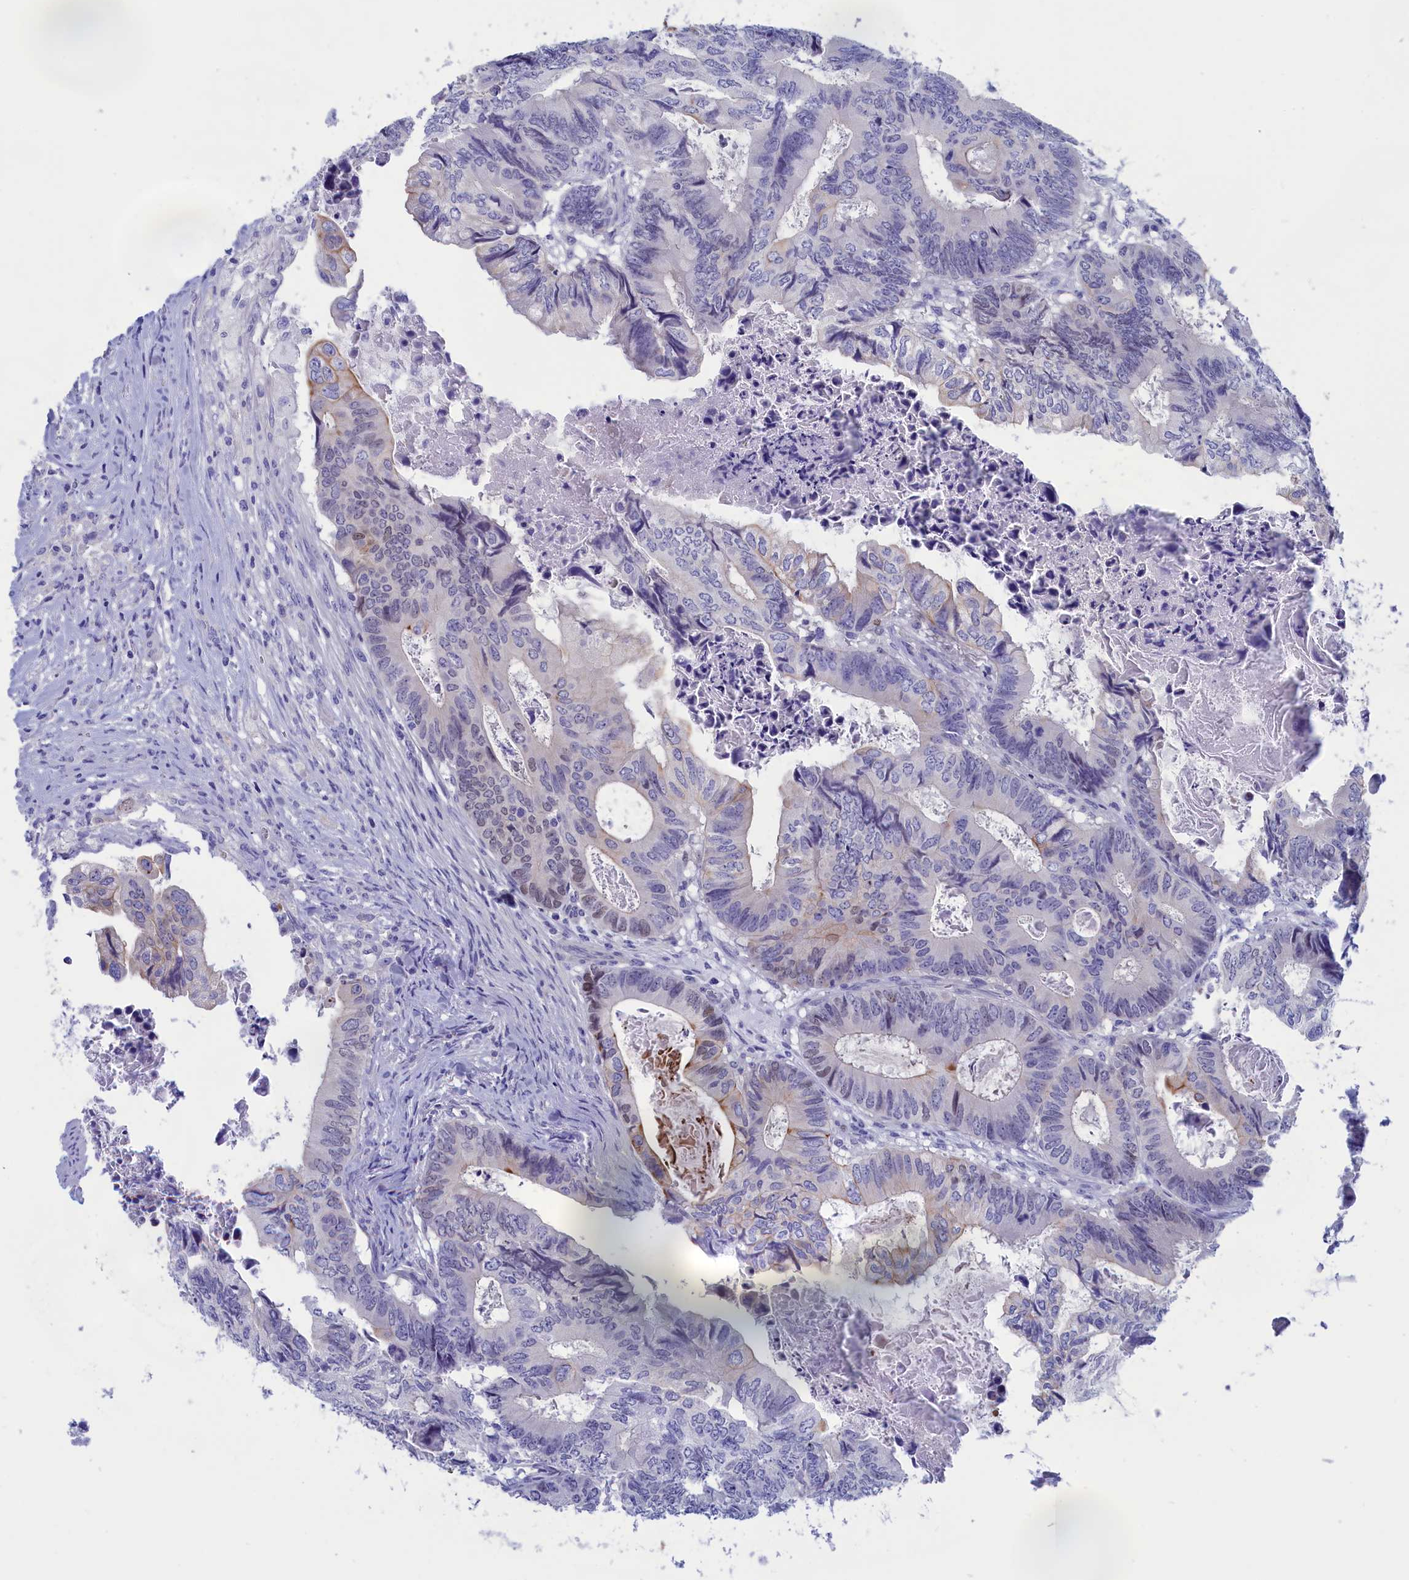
{"staining": {"intensity": "negative", "quantity": "none", "location": "none"}, "tissue": "colorectal cancer", "cell_type": "Tumor cells", "image_type": "cancer", "snomed": [{"axis": "morphology", "description": "Adenocarcinoma, NOS"}, {"axis": "topography", "description": "Colon"}], "caption": "Immunohistochemical staining of human colorectal cancer (adenocarcinoma) reveals no significant staining in tumor cells. The staining is performed using DAB (3,3'-diaminobenzidine) brown chromogen with nuclei counter-stained in using hematoxylin.", "gene": "VPS35L", "patient": {"sex": "male", "age": 85}}